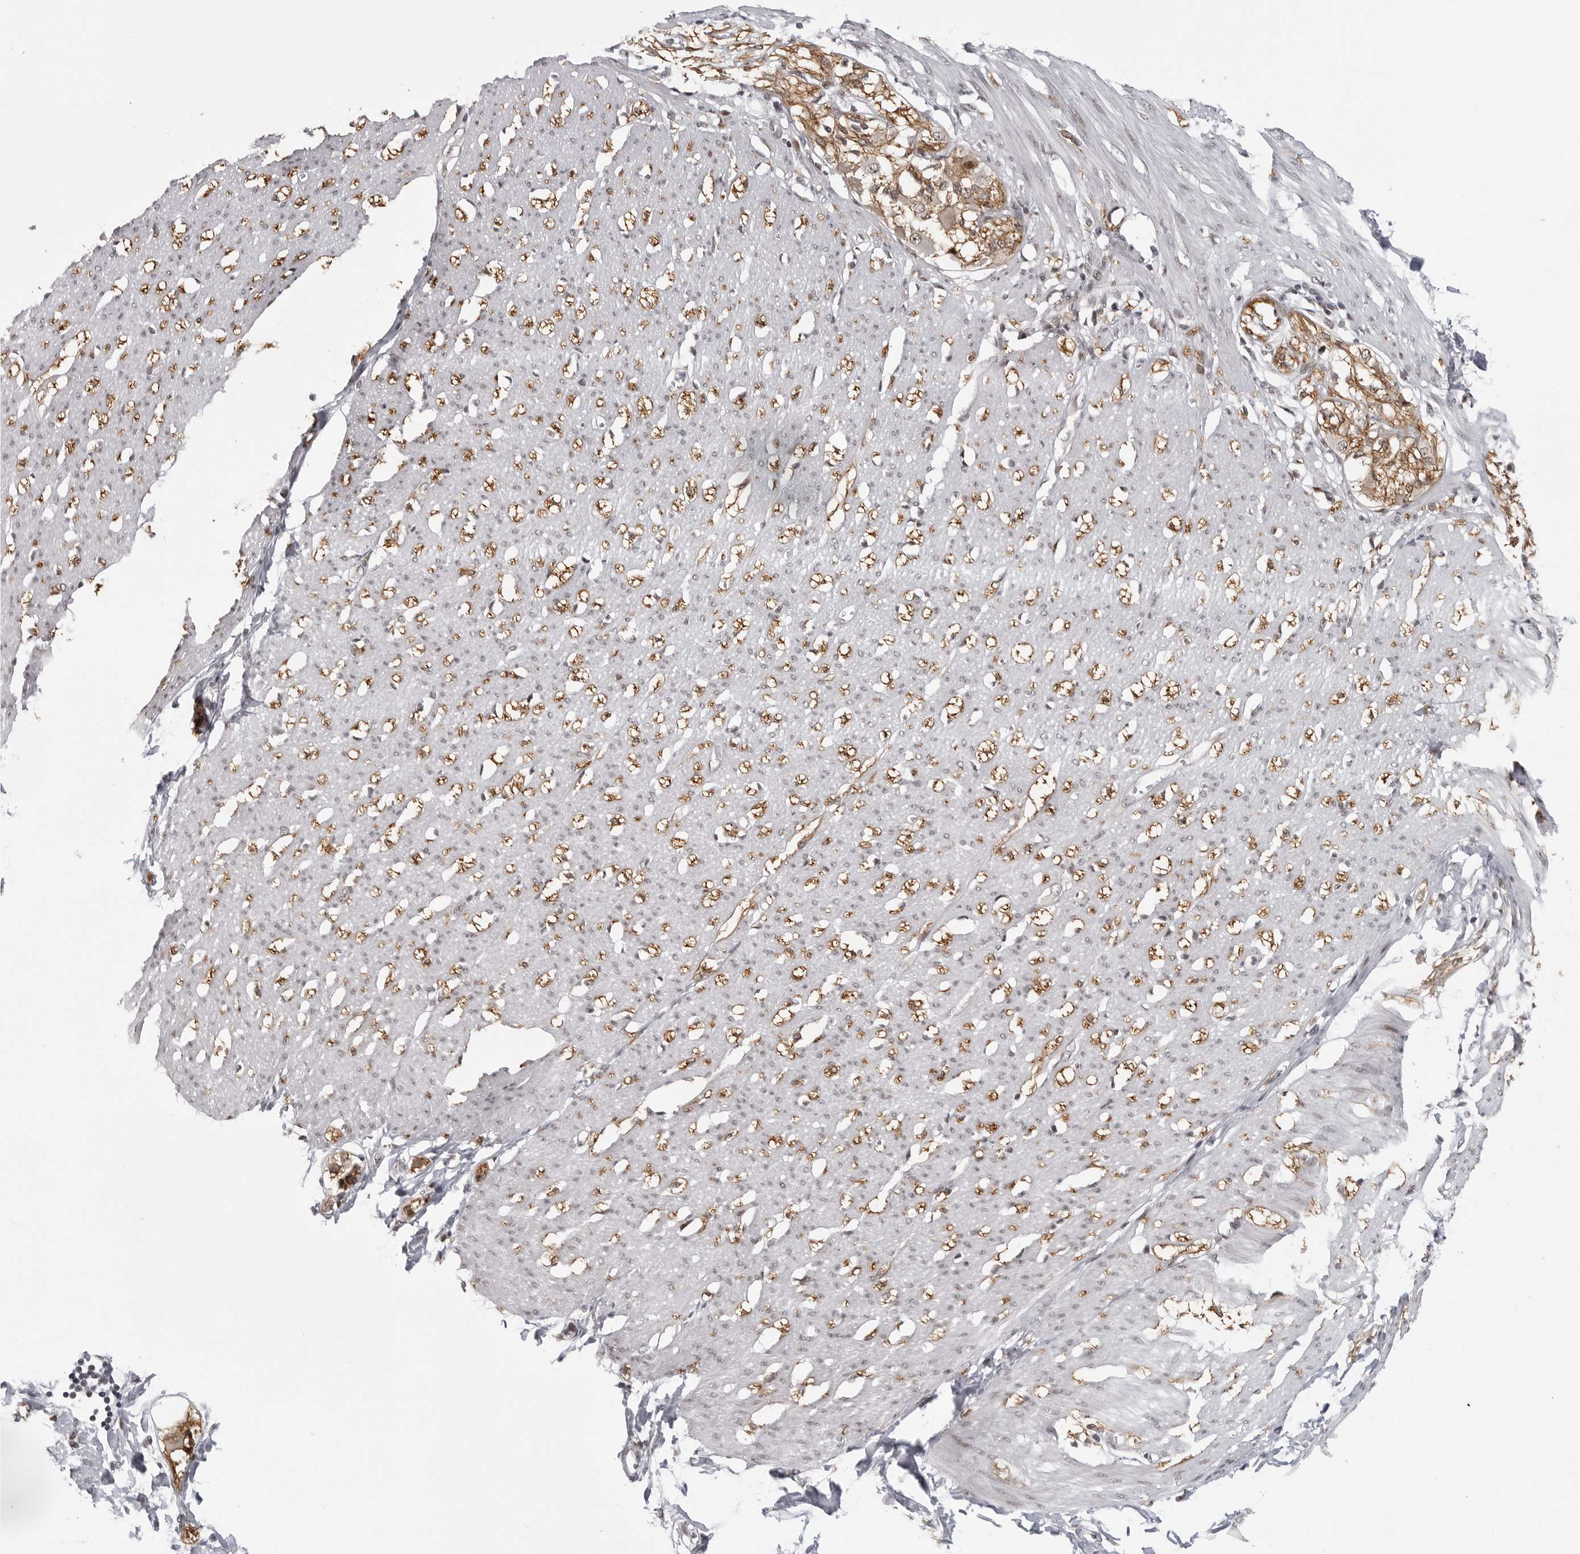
{"staining": {"intensity": "moderate", "quantity": "25%-75%", "location": "nuclear"}, "tissue": "smooth muscle", "cell_type": "Smooth muscle cells", "image_type": "normal", "snomed": [{"axis": "morphology", "description": "Normal tissue, NOS"}, {"axis": "morphology", "description": "Adenocarcinoma, NOS"}, {"axis": "topography", "description": "Colon"}, {"axis": "topography", "description": "Peripheral nerve tissue"}], "caption": "Immunohistochemical staining of normal smooth muscle demonstrates 25%-75% levels of moderate nuclear protein staining in about 25%-75% of smooth muscle cells. Using DAB (3,3'-diaminobenzidine) (brown) and hematoxylin (blue) stains, captured at high magnification using brightfield microscopy.", "gene": "PRDM10", "patient": {"sex": "male", "age": 14}}